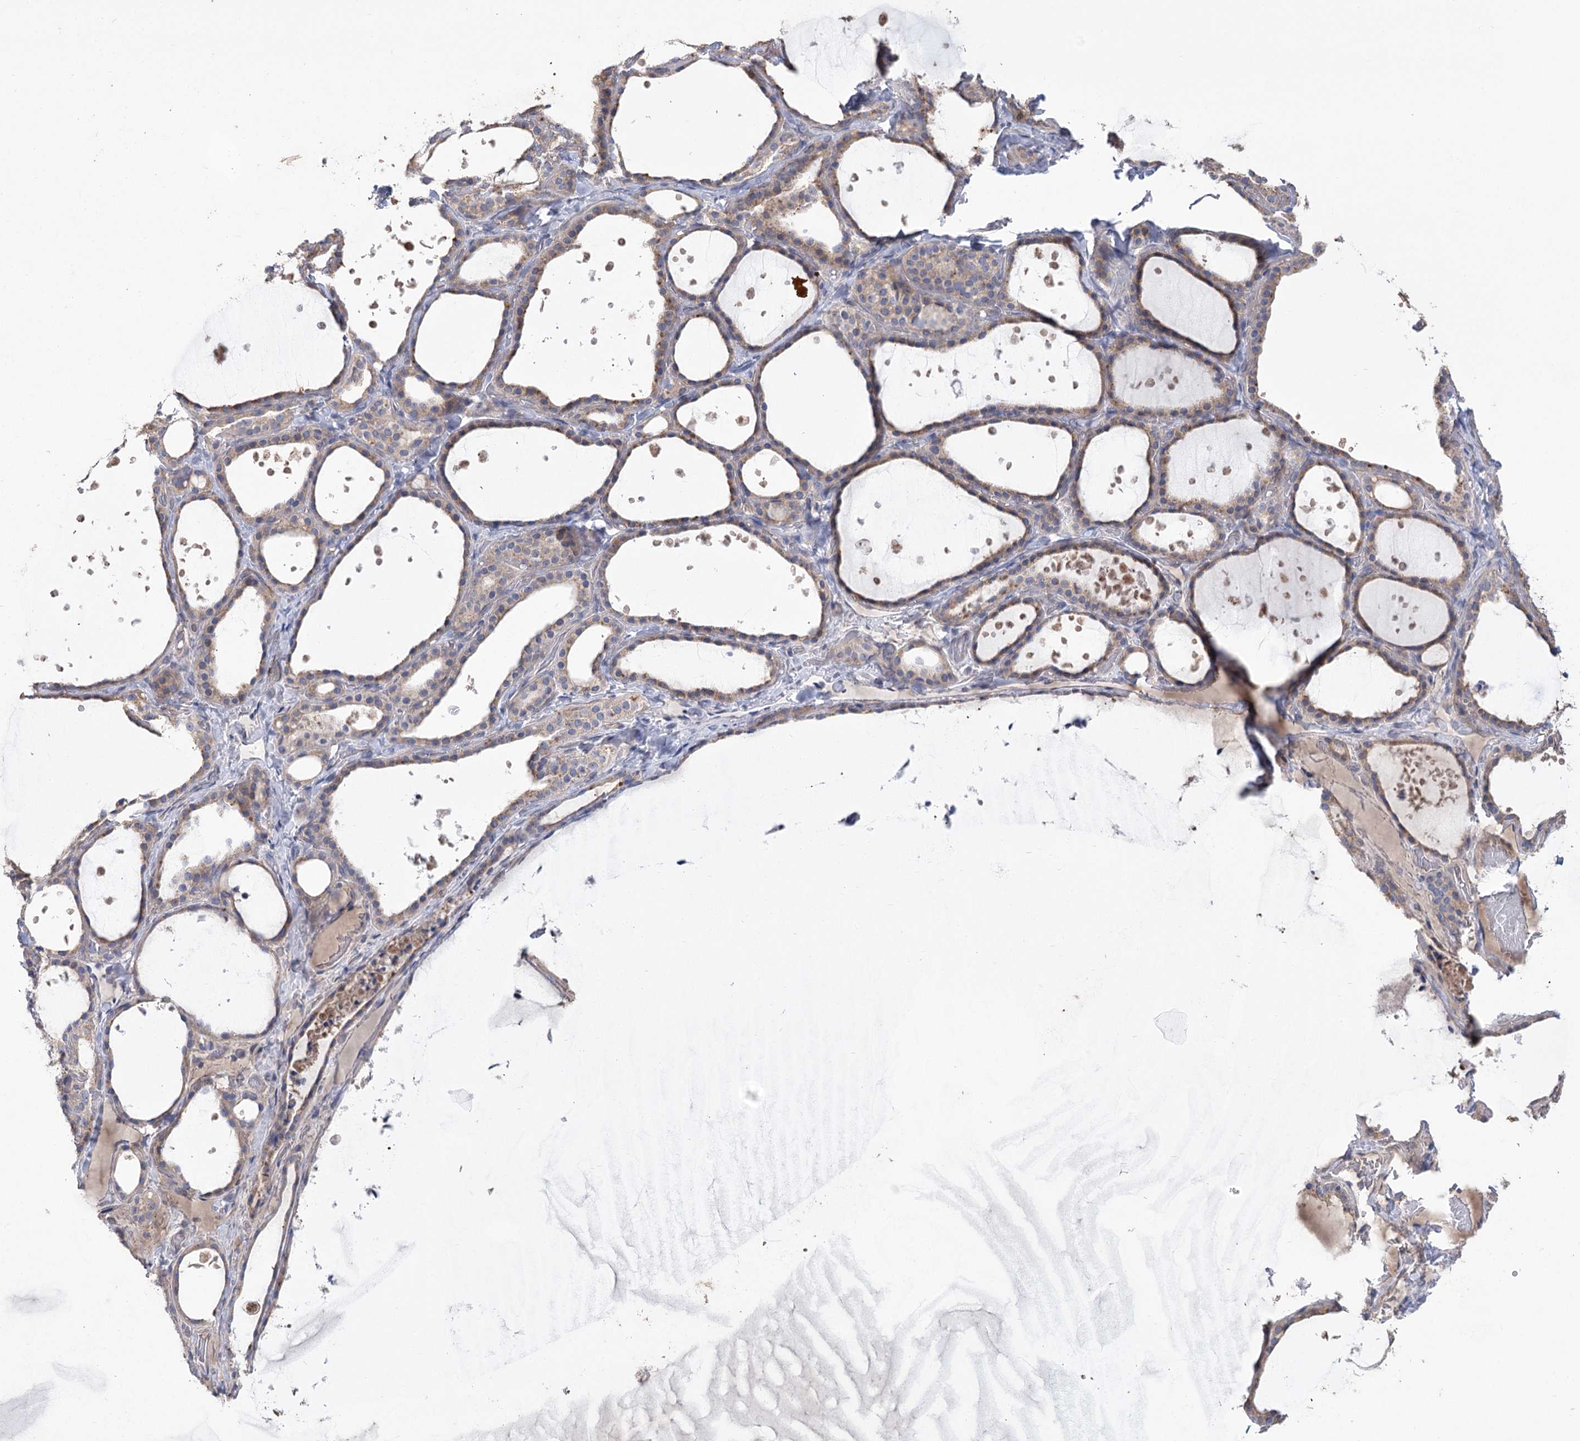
{"staining": {"intensity": "weak", "quantity": "25%-75%", "location": "cytoplasmic/membranous"}, "tissue": "thyroid gland", "cell_type": "Glandular cells", "image_type": "normal", "snomed": [{"axis": "morphology", "description": "Normal tissue, NOS"}, {"axis": "topography", "description": "Thyroid gland"}], "caption": "Benign thyroid gland shows weak cytoplasmic/membranous positivity in about 25%-75% of glandular cells, visualized by immunohistochemistry.", "gene": "PBLD", "patient": {"sex": "female", "age": 44}}